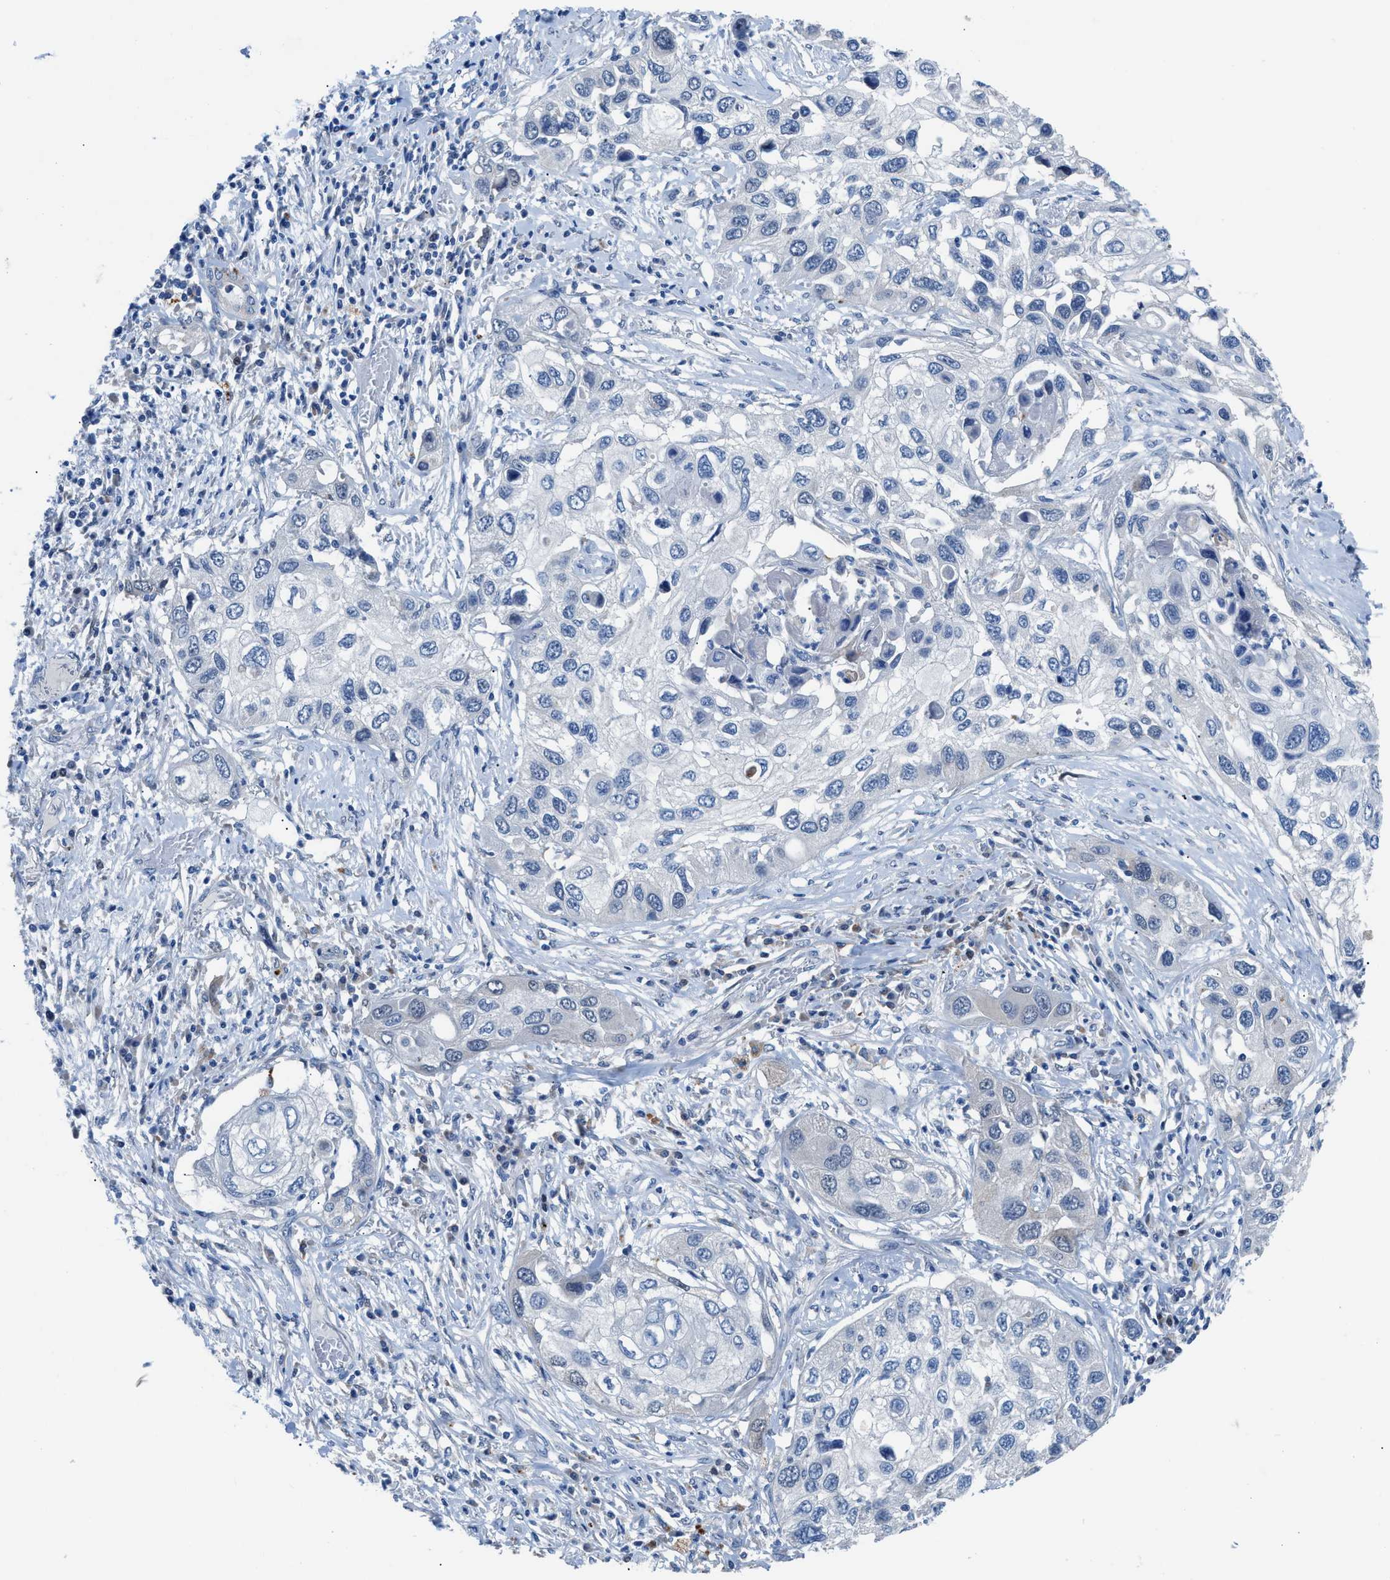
{"staining": {"intensity": "negative", "quantity": "none", "location": "none"}, "tissue": "lung cancer", "cell_type": "Tumor cells", "image_type": "cancer", "snomed": [{"axis": "morphology", "description": "Squamous cell carcinoma, NOS"}, {"axis": "topography", "description": "Lung"}], "caption": "Tumor cells show no significant positivity in lung cancer.", "gene": "UAP1", "patient": {"sex": "male", "age": 71}}